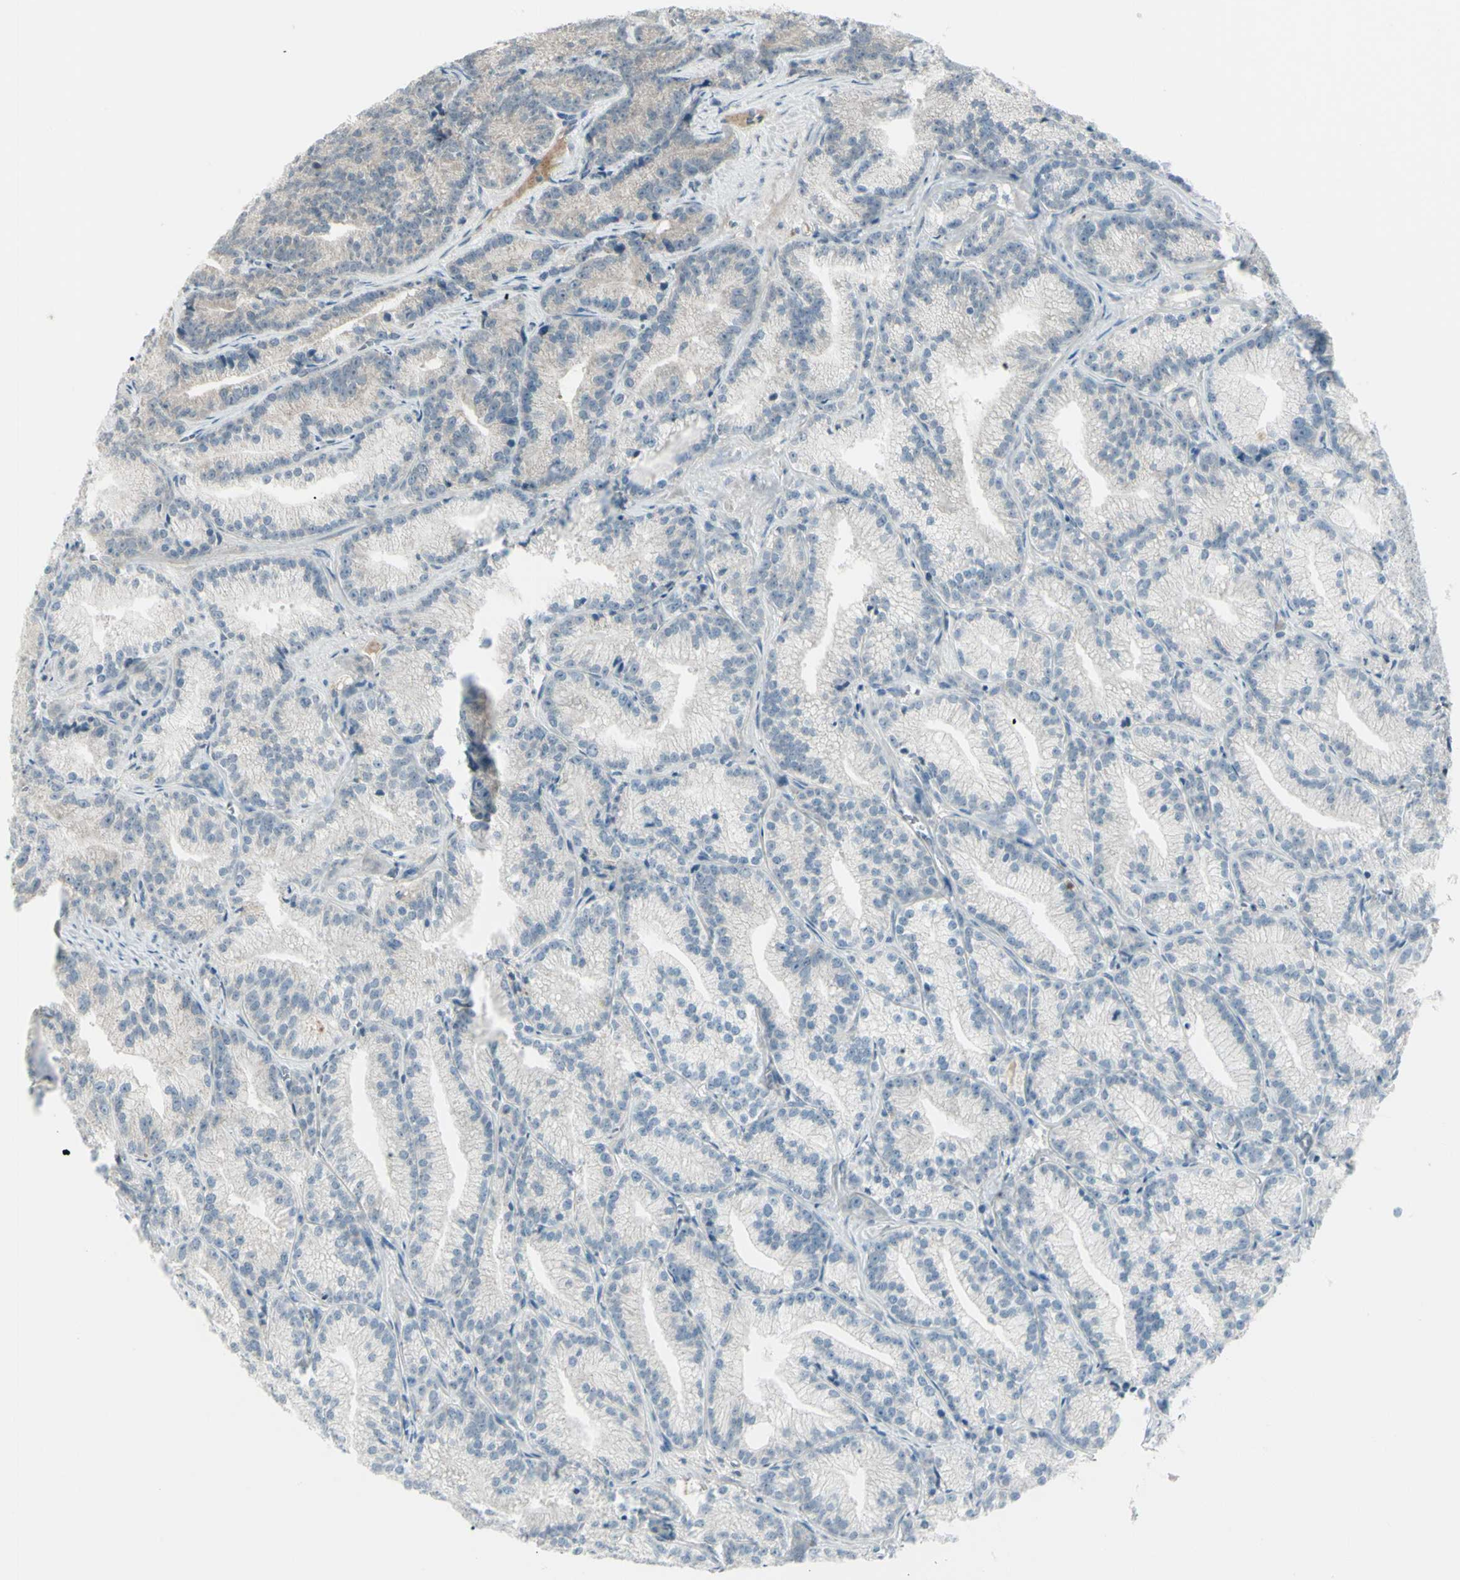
{"staining": {"intensity": "weak", "quantity": ">75%", "location": "cytoplasmic/membranous"}, "tissue": "prostate cancer", "cell_type": "Tumor cells", "image_type": "cancer", "snomed": [{"axis": "morphology", "description": "Adenocarcinoma, Low grade"}, {"axis": "topography", "description": "Prostate"}], "caption": "Immunohistochemistry (IHC) (DAB) staining of prostate adenocarcinoma (low-grade) displays weak cytoplasmic/membranous protein positivity in about >75% of tumor cells. Ihc stains the protein in brown and the nuclei are stained blue.", "gene": "SH3GL2", "patient": {"sex": "male", "age": 89}}